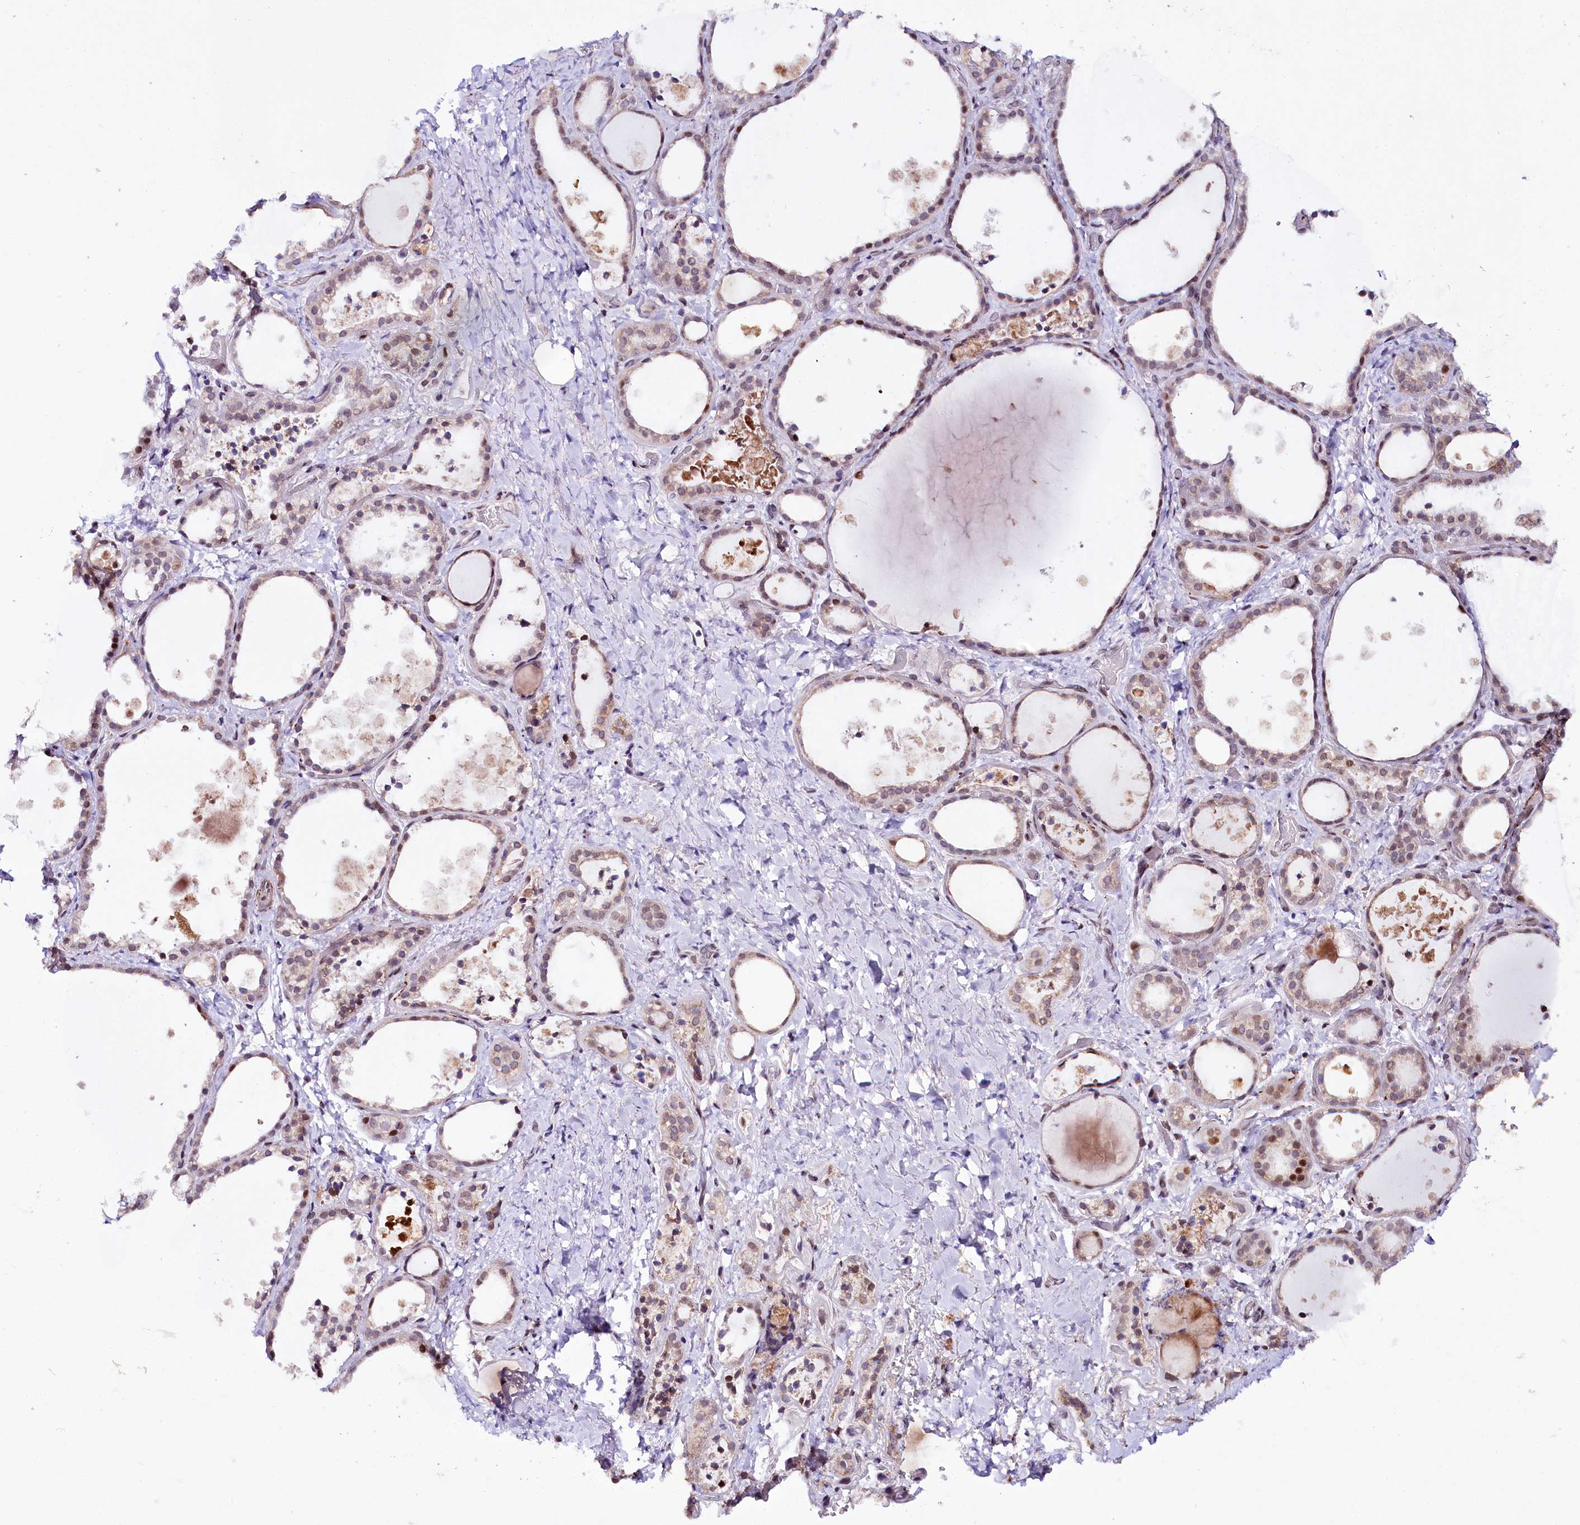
{"staining": {"intensity": "moderate", "quantity": "<25%", "location": "nuclear"}, "tissue": "thyroid gland", "cell_type": "Glandular cells", "image_type": "normal", "snomed": [{"axis": "morphology", "description": "Normal tissue, NOS"}, {"axis": "topography", "description": "Thyroid gland"}], "caption": "Immunohistochemistry (IHC) histopathology image of benign human thyroid gland stained for a protein (brown), which displays low levels of moderate nuclear staining in about <25% of glandular cells.", "gene": "ZNF226", "patient": {"sex": "female", "age": 44}}